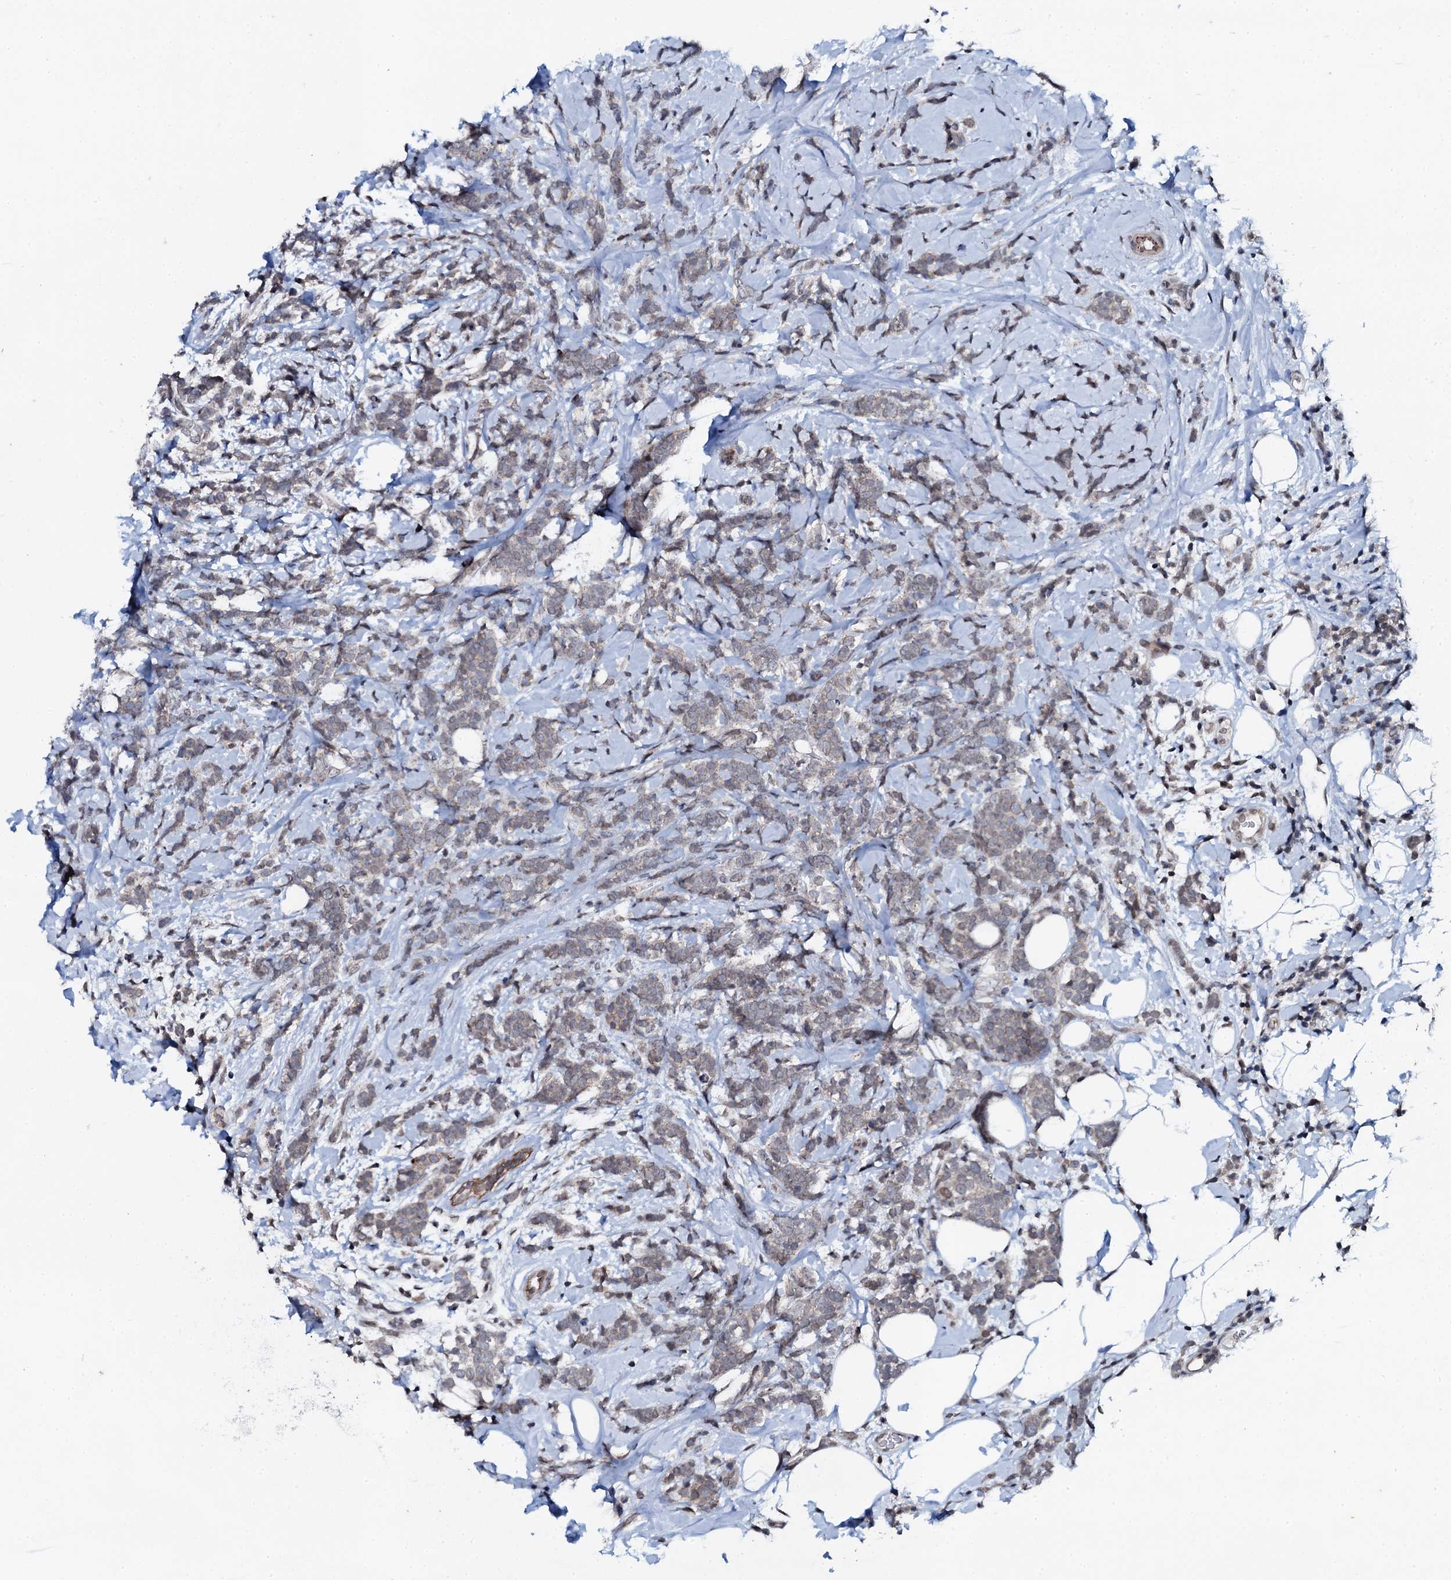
{"staining": {"intensity": "weak", "quantity": "<25%", "location": "cytoplasmic/membranous"}, "tissue": "breast cancer", "cell_type": "Tumor cells", "image_type": "cancer", "snomed": [{"axis": "morphology", "description": "Lobular carcinoma"}, {"axis": "topography", "description": "Breast"}], "caption": "Tumor cells show no significant protein positivity in breast cancer.", "gene": "SNTA1", "patient": {"sex": "female", "age": 58}}